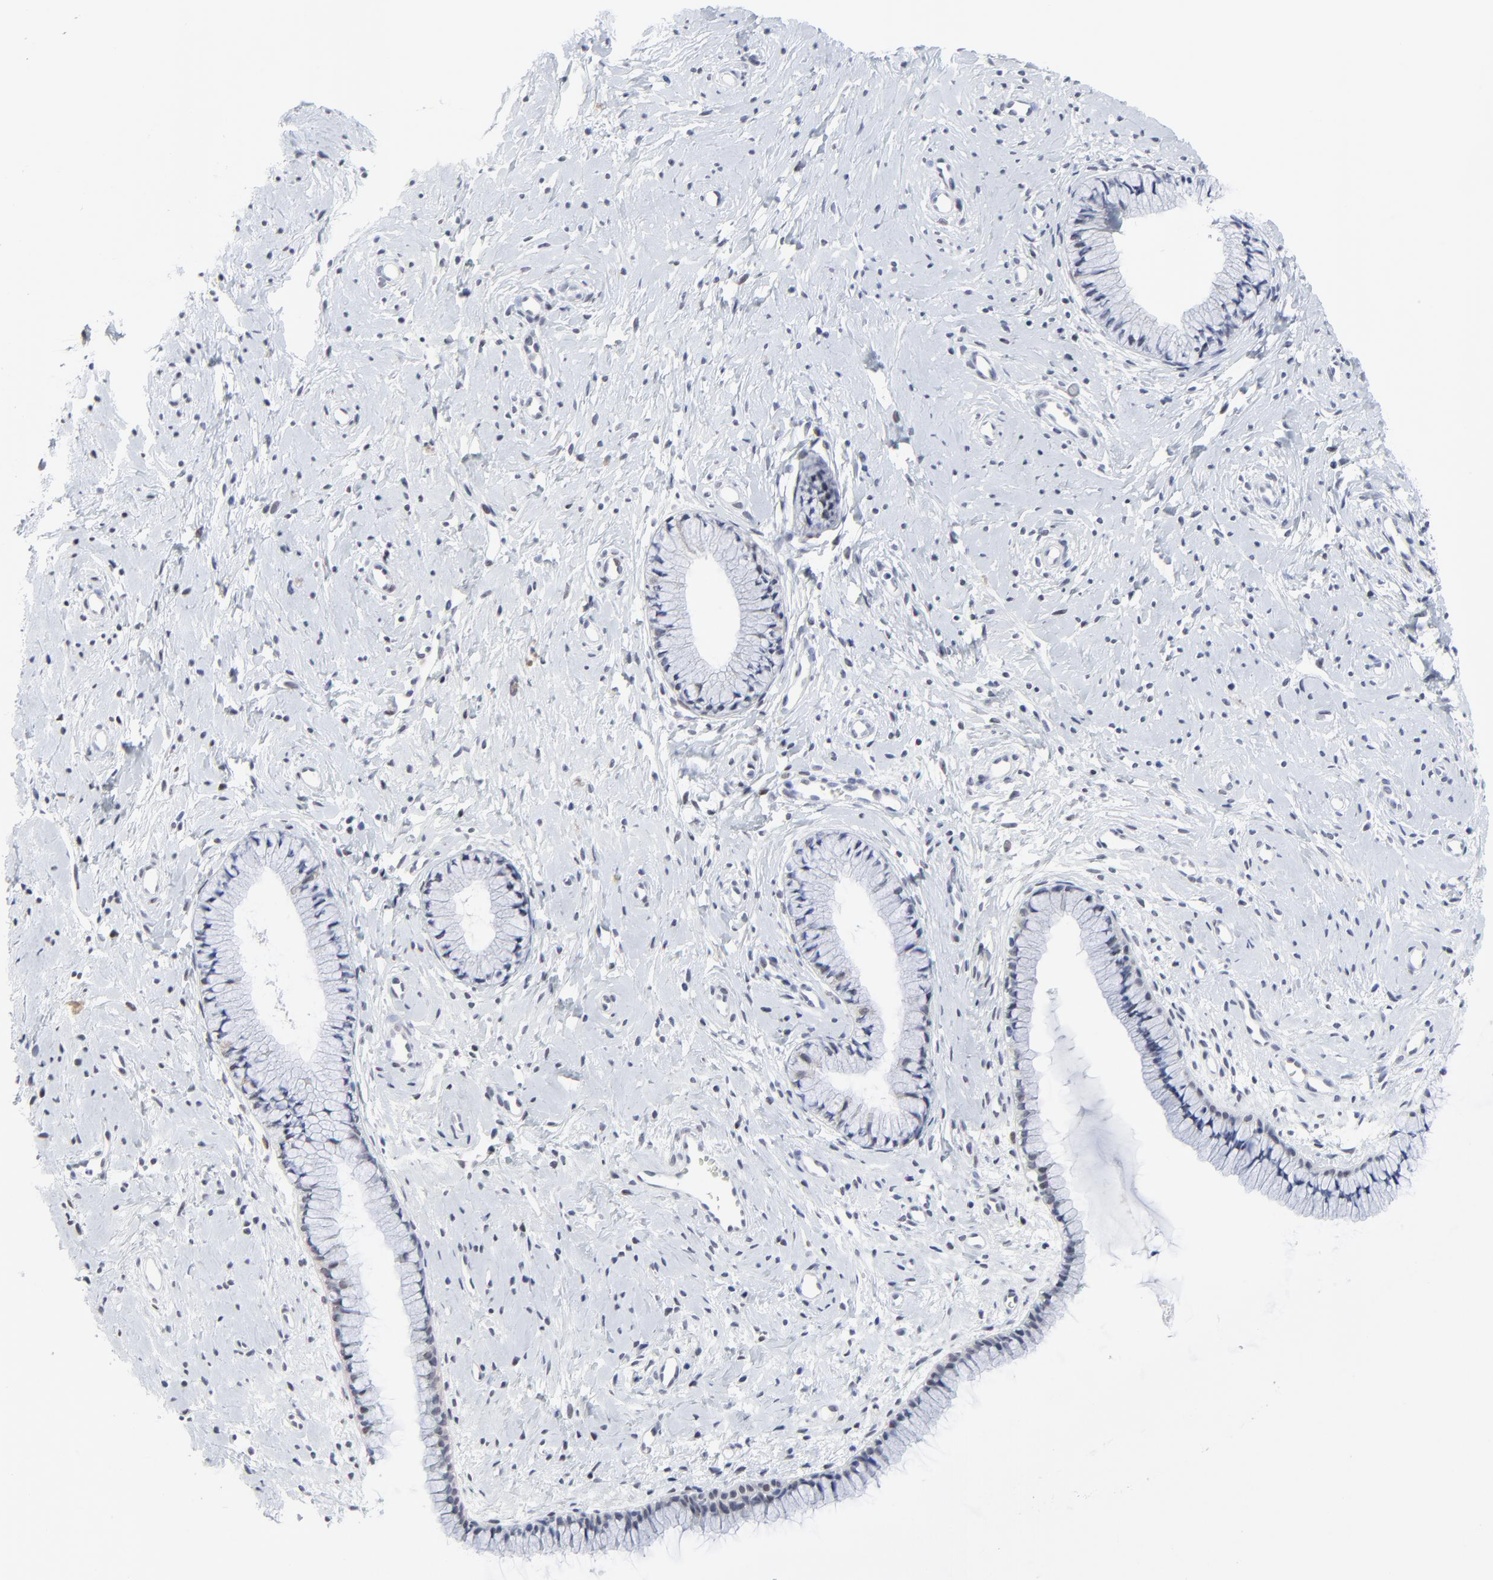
{"staining": {"intensity": "weak", "quantity": "<25%", "location": "nuclear"}, "tissue": "cervix", "cell_type": "Glandular cells", "image_type": "normal", "snomed": [{"axis": "morphology", "description": "Normal tissue, NOS"}, {"axis": "topography", "description": "Cervix"}], "caption": "This micrograph is of benign cervix stained with IHC to label a protein in brown with the nuclei are counter-stained blue. There is no staining in glandular cells.", "gene": "ZNF589", "patient": {"sex": "female", "age": 46}}